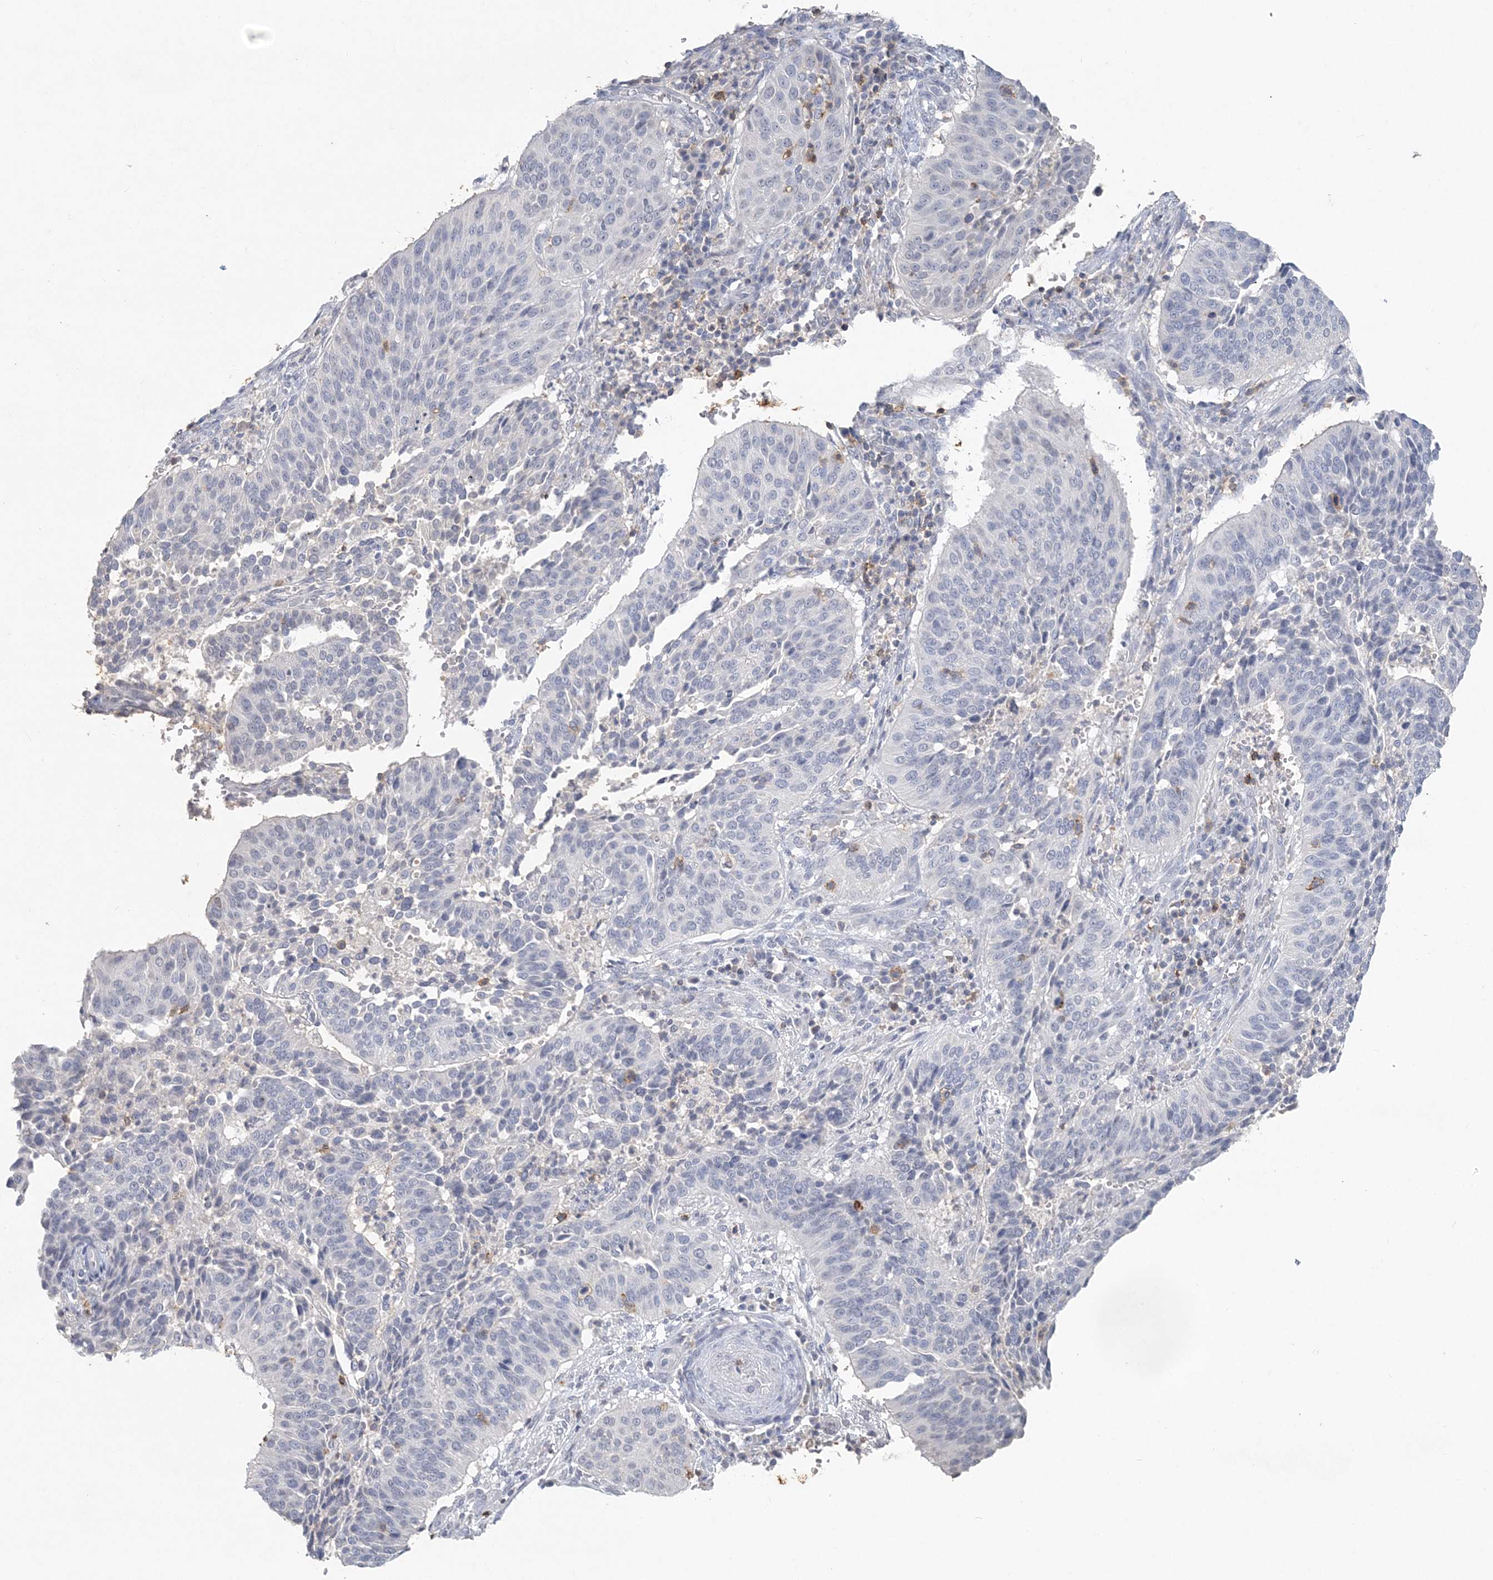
{"staining": {"intensity": "negative", "quantity": "none", "location": "none"}, "tissue": "cervical cancer", "cell_type": "Tumor cells", "image_type": "cancer", "snomed": [{"axis": "morphology", "description": "Normal tissue, NOS"}, {"axis": "morphology", "description": "Squamous cell carcinoma, NOS"}, {"axis": "topography", "description": "Cervix"}], "caption": "This is an immunohistochemistry (IHC) image of squamous cell carcinoma (cervical). There is no expression in tumor cells.", "gene": "PDCD1", "patient": {"sex": "female", "age": 39}}